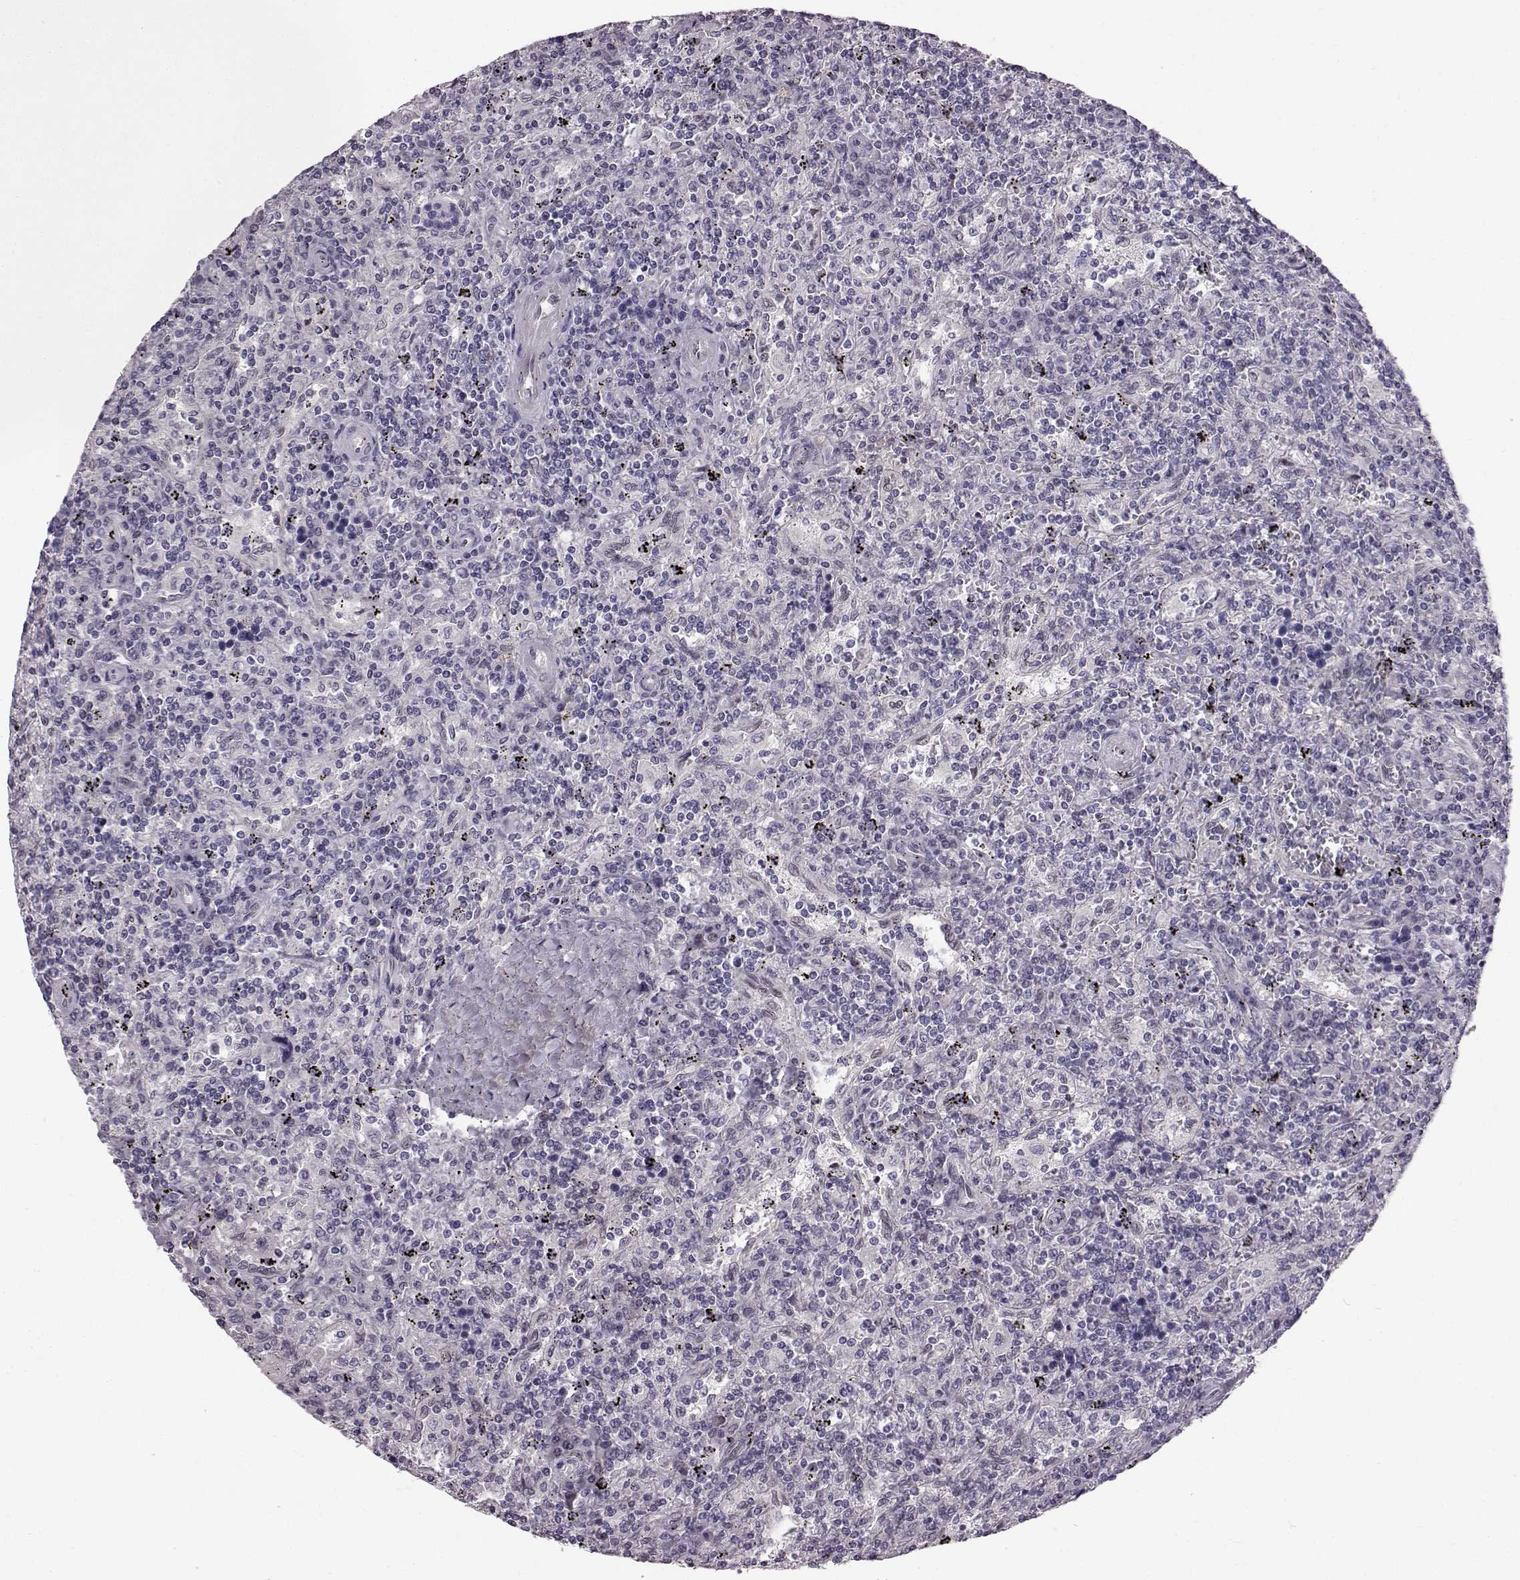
{"staining": {"intensity": "negative", "quantity": "none", "location": "none"}, "tissue": "lymphoma", "cell_type": "Tumor cells", "image_type": "cancer", "snomed": [{"axis": "morphology", "description": "Malignant lymphoma, non-Hodgkin's type, Low grade"}, {"axis": "topography", "description": "Spleen"}], "caption": "Micrograph shows no significant protein positivity in tumor cells of lymphoma.", "gene": "TCHHL1", "patient": {"sex": "male", "age": 62}}